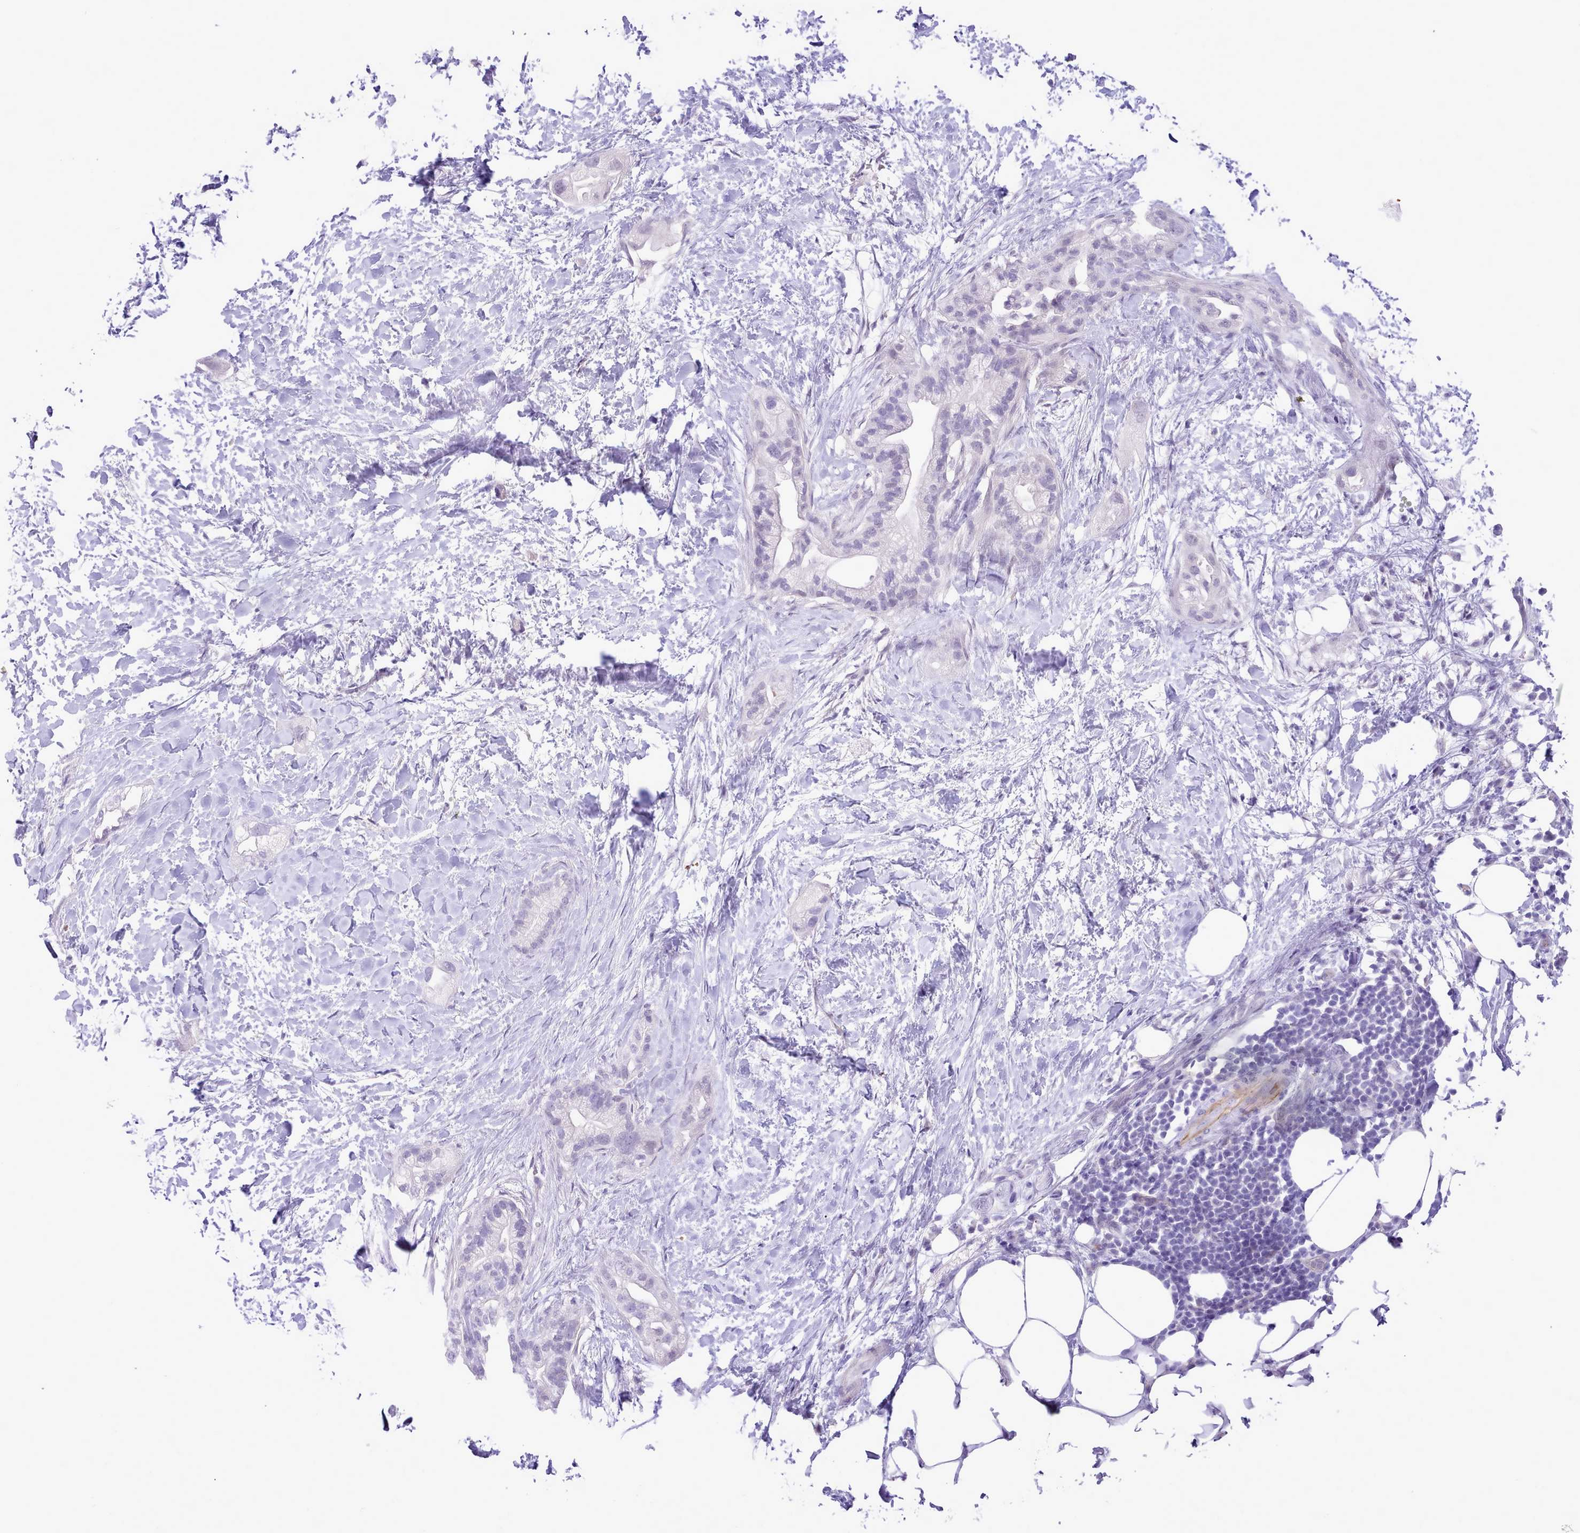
{"staining": {"intensity": "negative", "quantity": "none", "location": "none"}, "tissue": "pancreatic cancer", "cell_type": "Tumor cells", "image_type": "cancer", "snomed": [{"axis": "morphology", "description": "Adenocarcinoma, NOS"}, {"axis": "topography", "description": "Pancreas"}], "caption": "Tumor cells show no significant positivity in pancreatic adenocarcinoma.", "gene": "LRRC37A", "patient": {"sex": "male", "age": 44}}